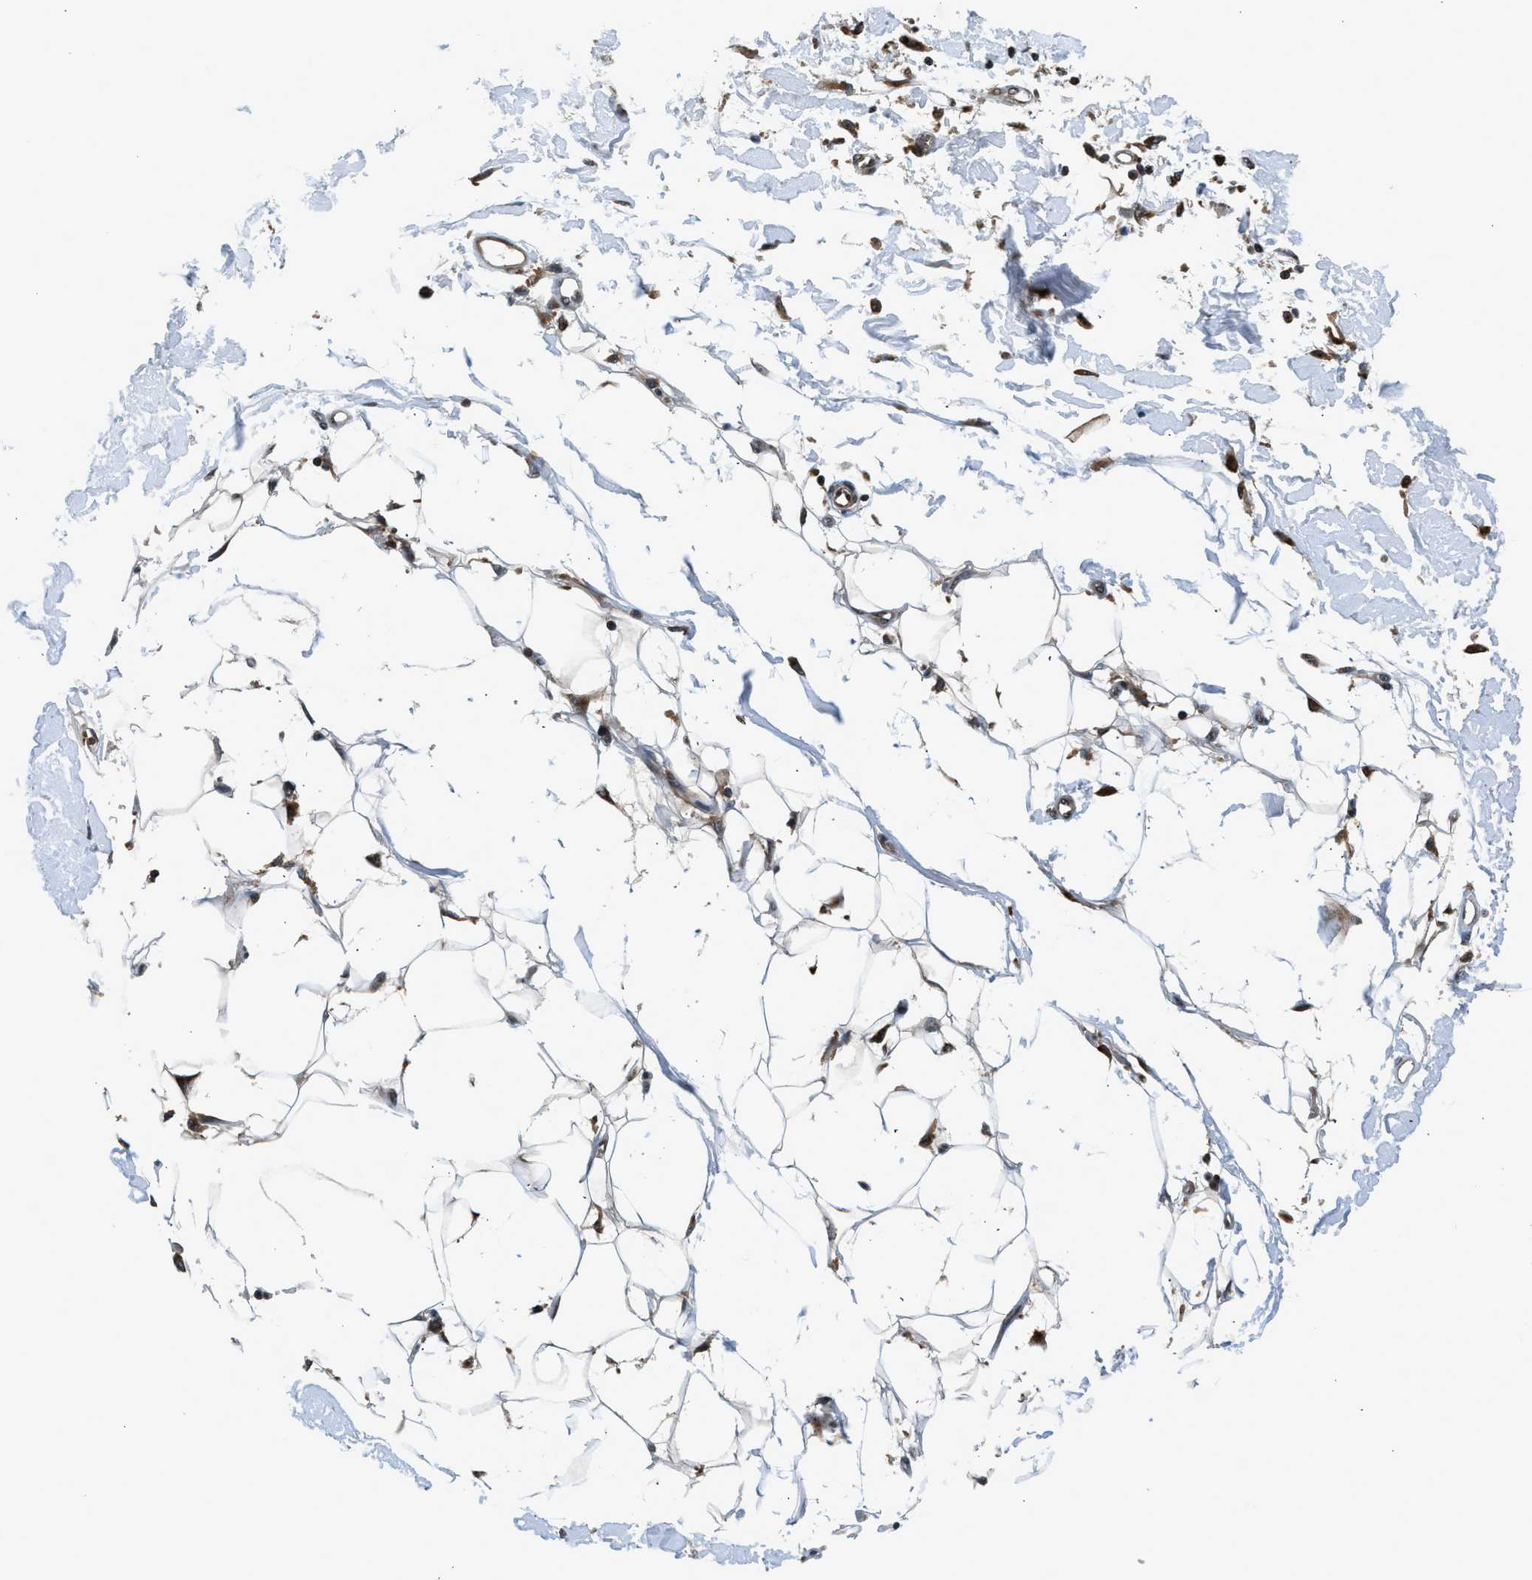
{"staining": {"intensity": "strong", "quantity": ">75%", "location": "cytoplasmic/membranous,nuclear"}, "tissue": "adipose tissue", "cell_type": "Adipocytes", "image_type": "normal", "snomed": [{"axis": "morphology", "description": "Normal tissue, NOS"}, {"axis": "morphology", "description": "Squamous cell carcinoma, NOS"}, {"axis": "topography", "description": "Skin"}, {"axis": "topography", "description": "Peripheral nerve tissue"}], "caption": "A high-resolution image shows IHC staining of benign adipose tissue, which reveals strong cytoplasmic/membranous,nuclear staining in about >75% of adipocytes.", "gene": "RETREG3", "patient": {"sex": "male", "age": 83}}